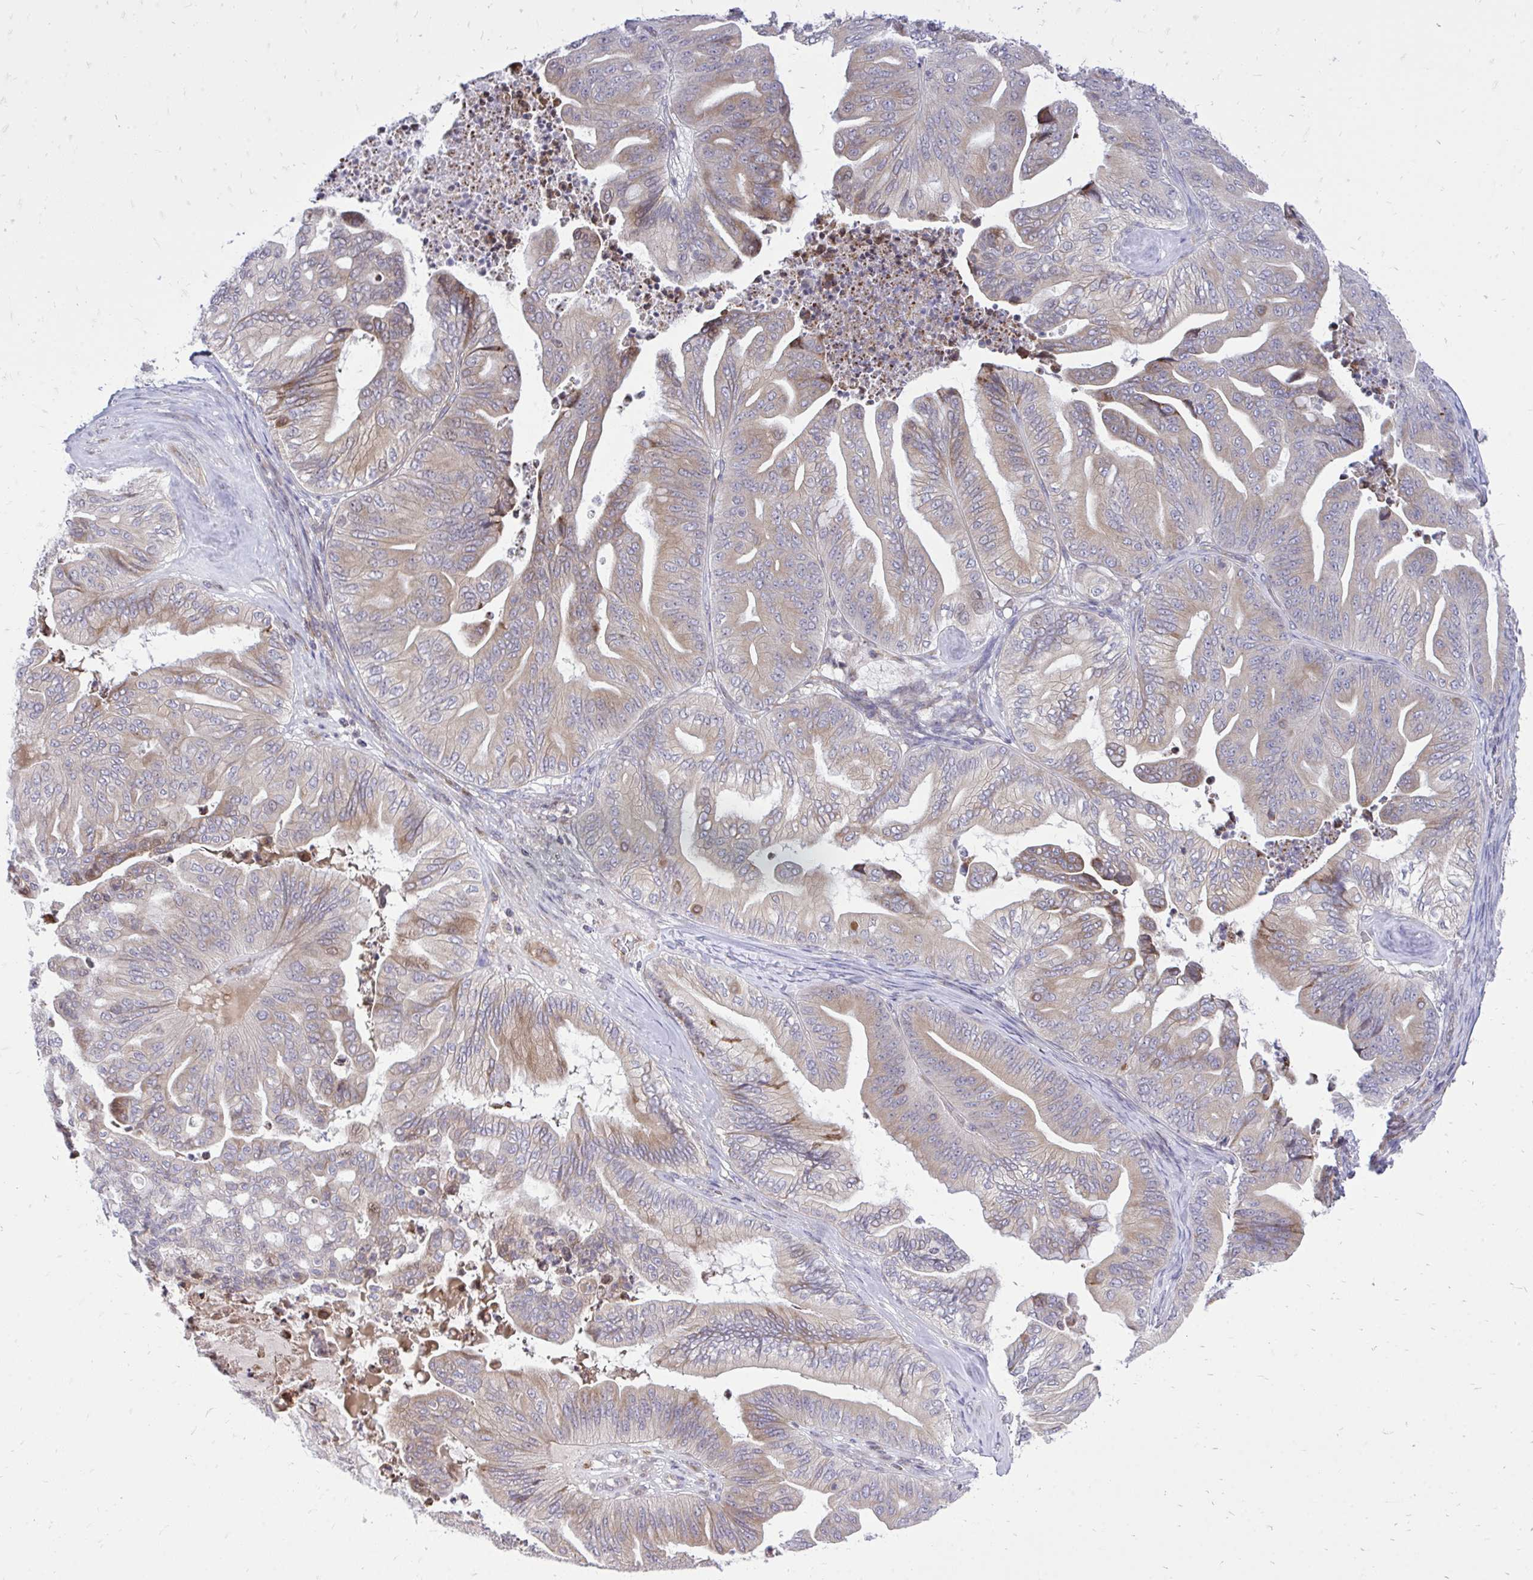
{"staining": {"intensity": "weak", "quantity": "25%-75%", "location": "cytoplasmic/membranous"}, "tissue": "ovarian cancer", "cell_type": "Tumor cells", "image_type": "cancer", "snomed": [{"axis": "morphology", "description": "Cystadenocarcinoma, mucinous, NOS"}, {"axis": "topography", "description": "Ovary"}], "caption": "Immunohistochemical staining of human mucinous cystadenocarcinoma (ovarian) exhibits low levels of weak cytoplasmic/membranous protein staining in approximately 25%-75% of tumor cells.", "gene": "METTL9", "patient": {"sex": "female", "age": 67}}